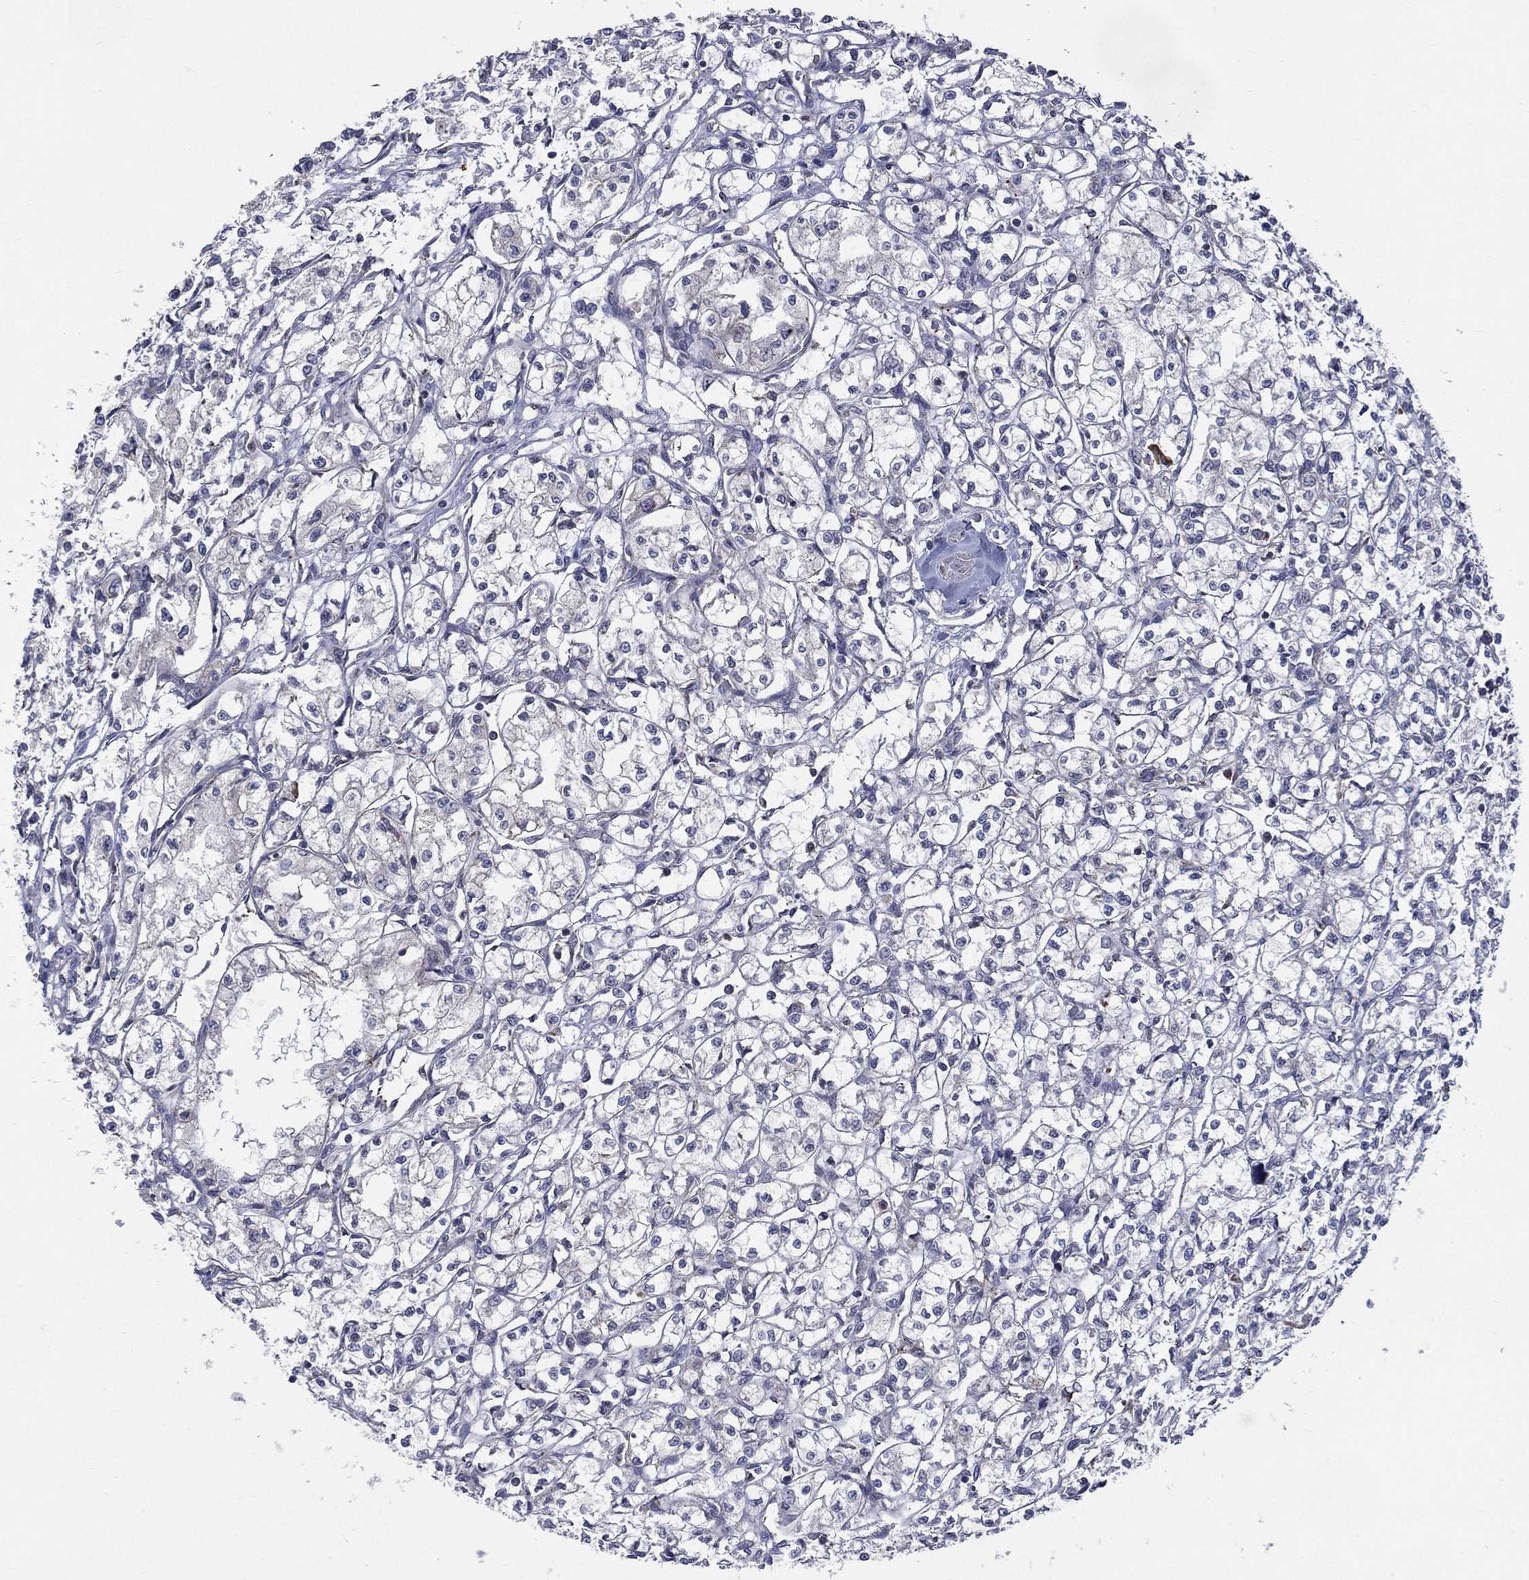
{"staining": {"intensity": "negative", "quantity": "none", "location": "none"}, "tissue": "renal cancer", "cell_type": "Tumor cells", "image_type": "cancer", "snomed": [{"axis": "morphology", "description": "Adenocarcinoma, NOS"}, {"axis": "topography", "description": "Kidney"}], "caption": "Immunohistochemistry of renal cancer demonstrates no expression in tumor cells.", "gene": "CCDC159", "patient": {"sex": "male", "age": 56}}